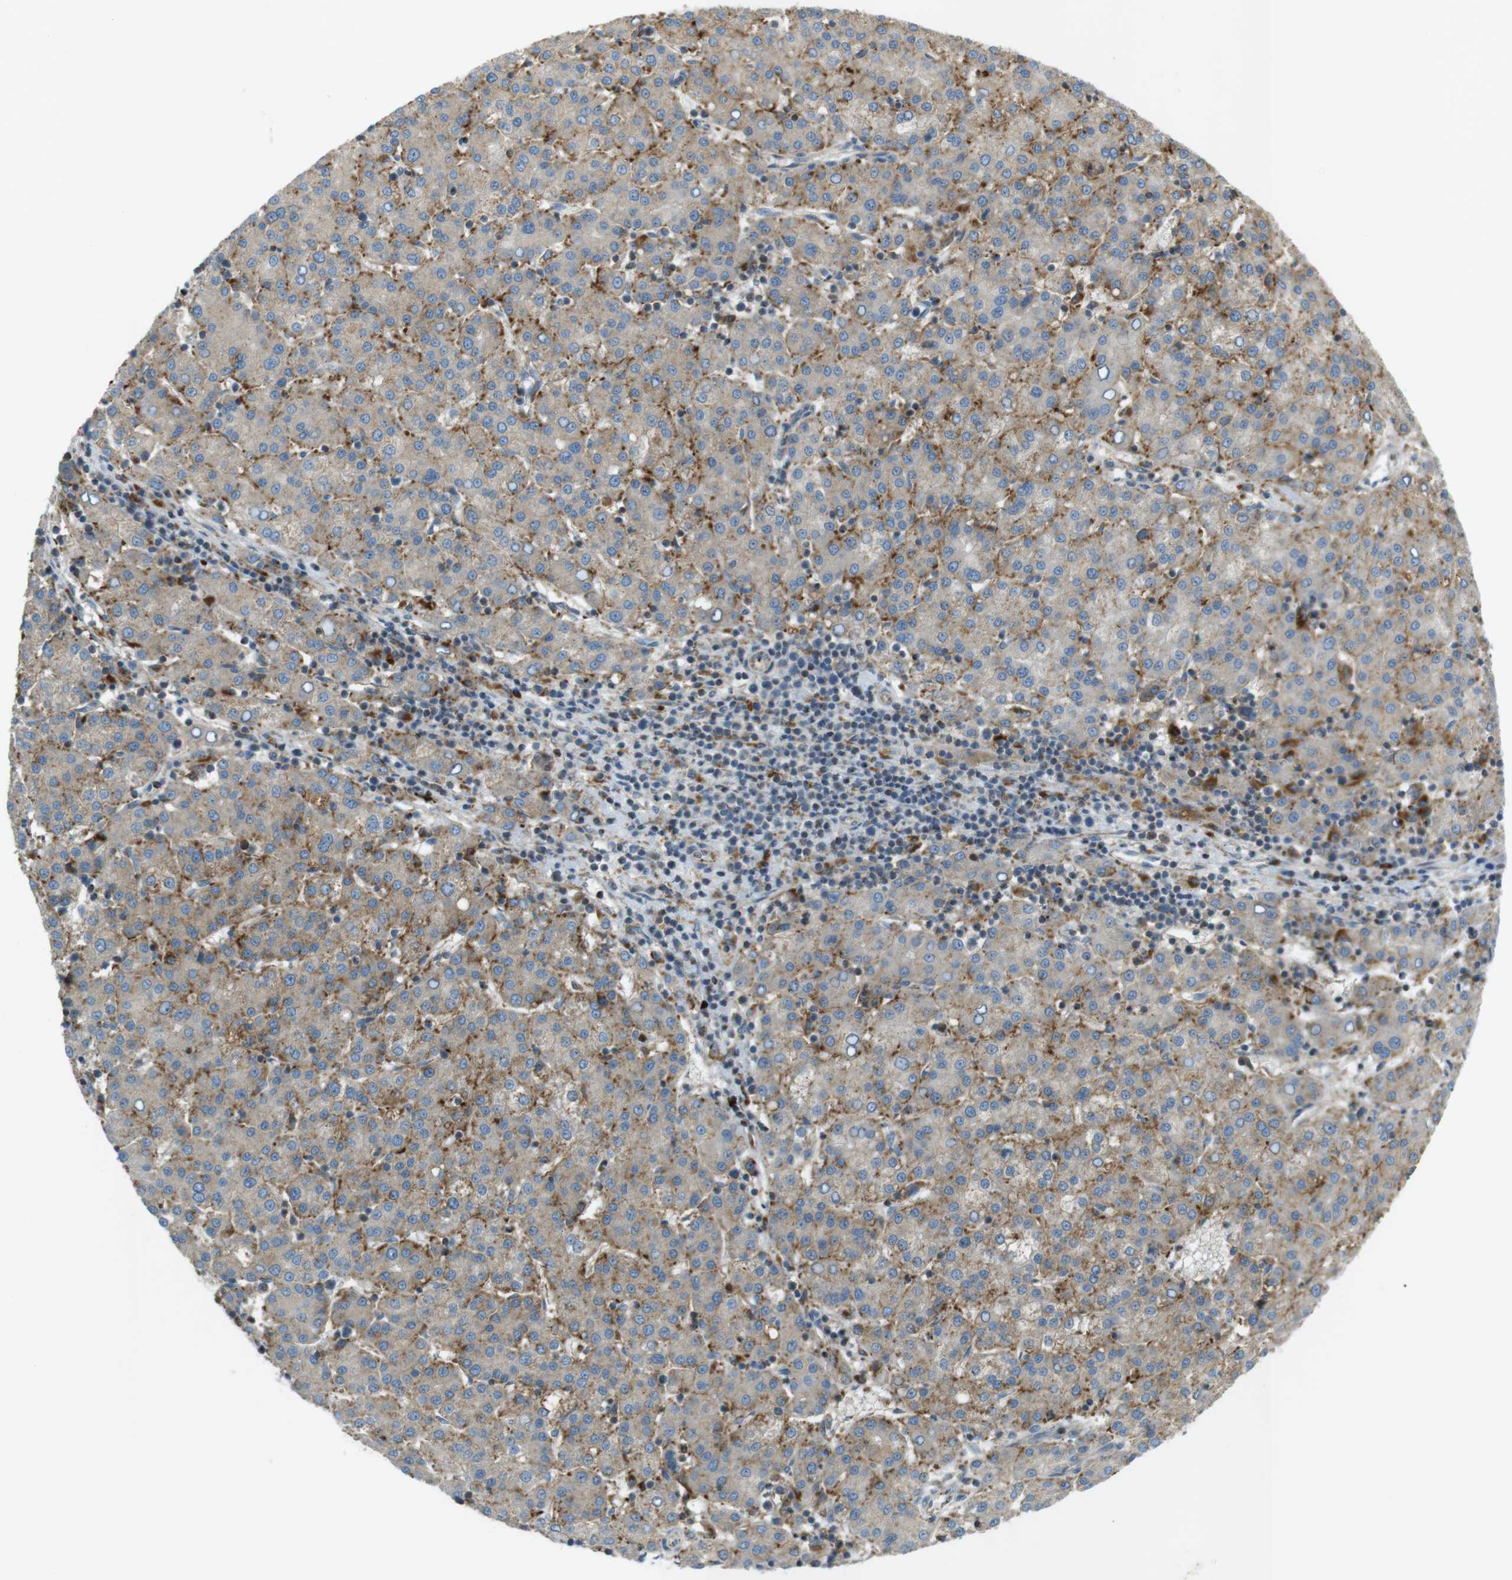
{"staining": {"intensity": "moderate", "quantity": ">75%", "location": "cytoplasmic/membranous"}, "tissue": "liver cancer", "cell_type": "Tumor cells", "image_type": "cancer", "snomed": [{"axis": "morphology", "description": "Carcinoma, Hepatocellular, NOS"}, {"axis": "topography", "description": "Liver"}], "caption": "Human liver cancer stained for a protein (brown) exhibits moderate cytoplasmic/membranous positive positivity in approximately >75% of tumor cells.", "gene": "LAMP1", "patient": {"sex": "female", "age": 58}}